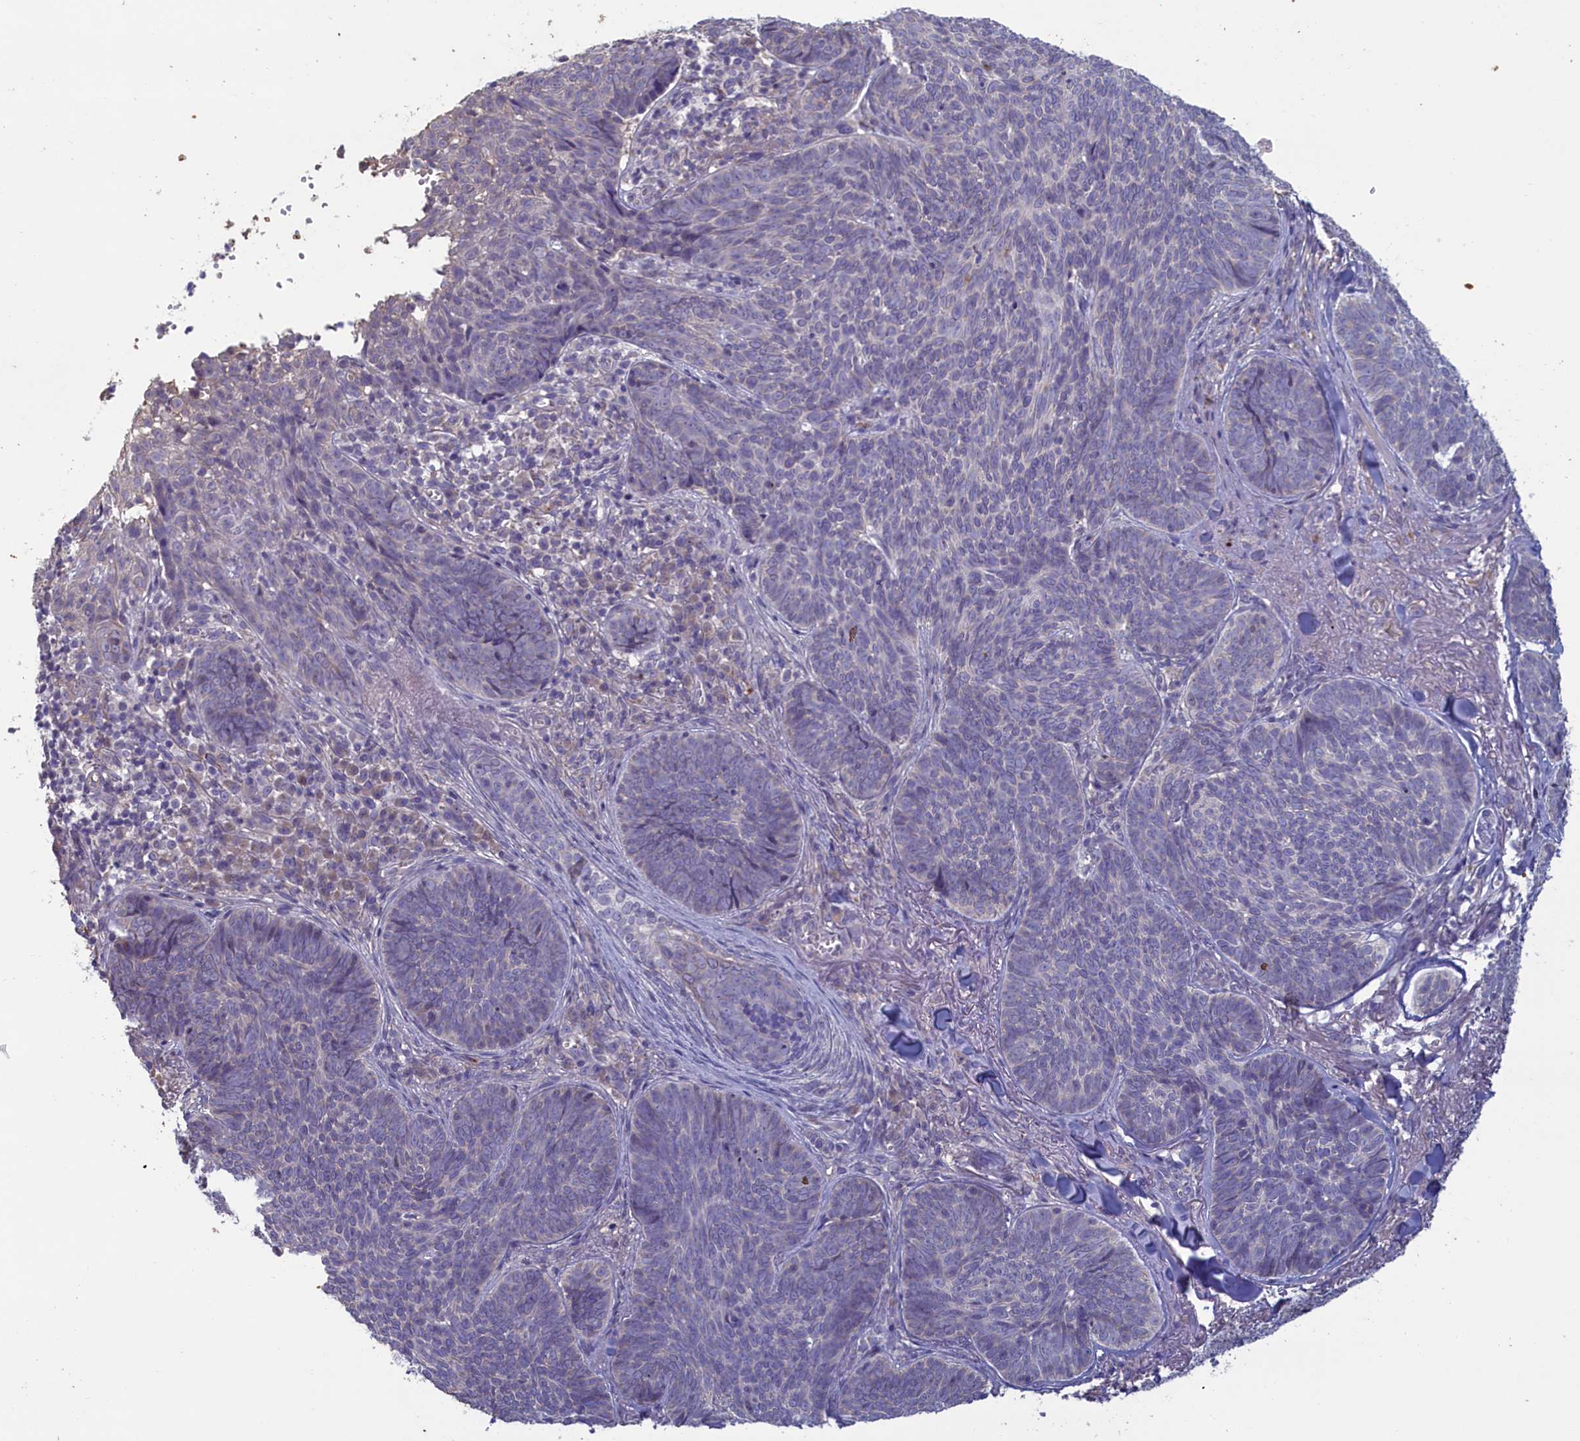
{"staining": {"intensity": "negative", "quantity": "none", "location": "none"}, "tissue": "skin cancer", "cell_type": "Tumor cells", "image_type": "cancer", "snomed": [{"axis": "morphology", "description": "Basal cell carcinoma"}, {"axis": "topography", "description": "Skin"}], "caption": "Histopathology image shows no significant protein staining in tumor cells of skin basal cell carcinoma.", "gene": "ATF7IP2", "patient": {"sex": "female", "age": 74}}